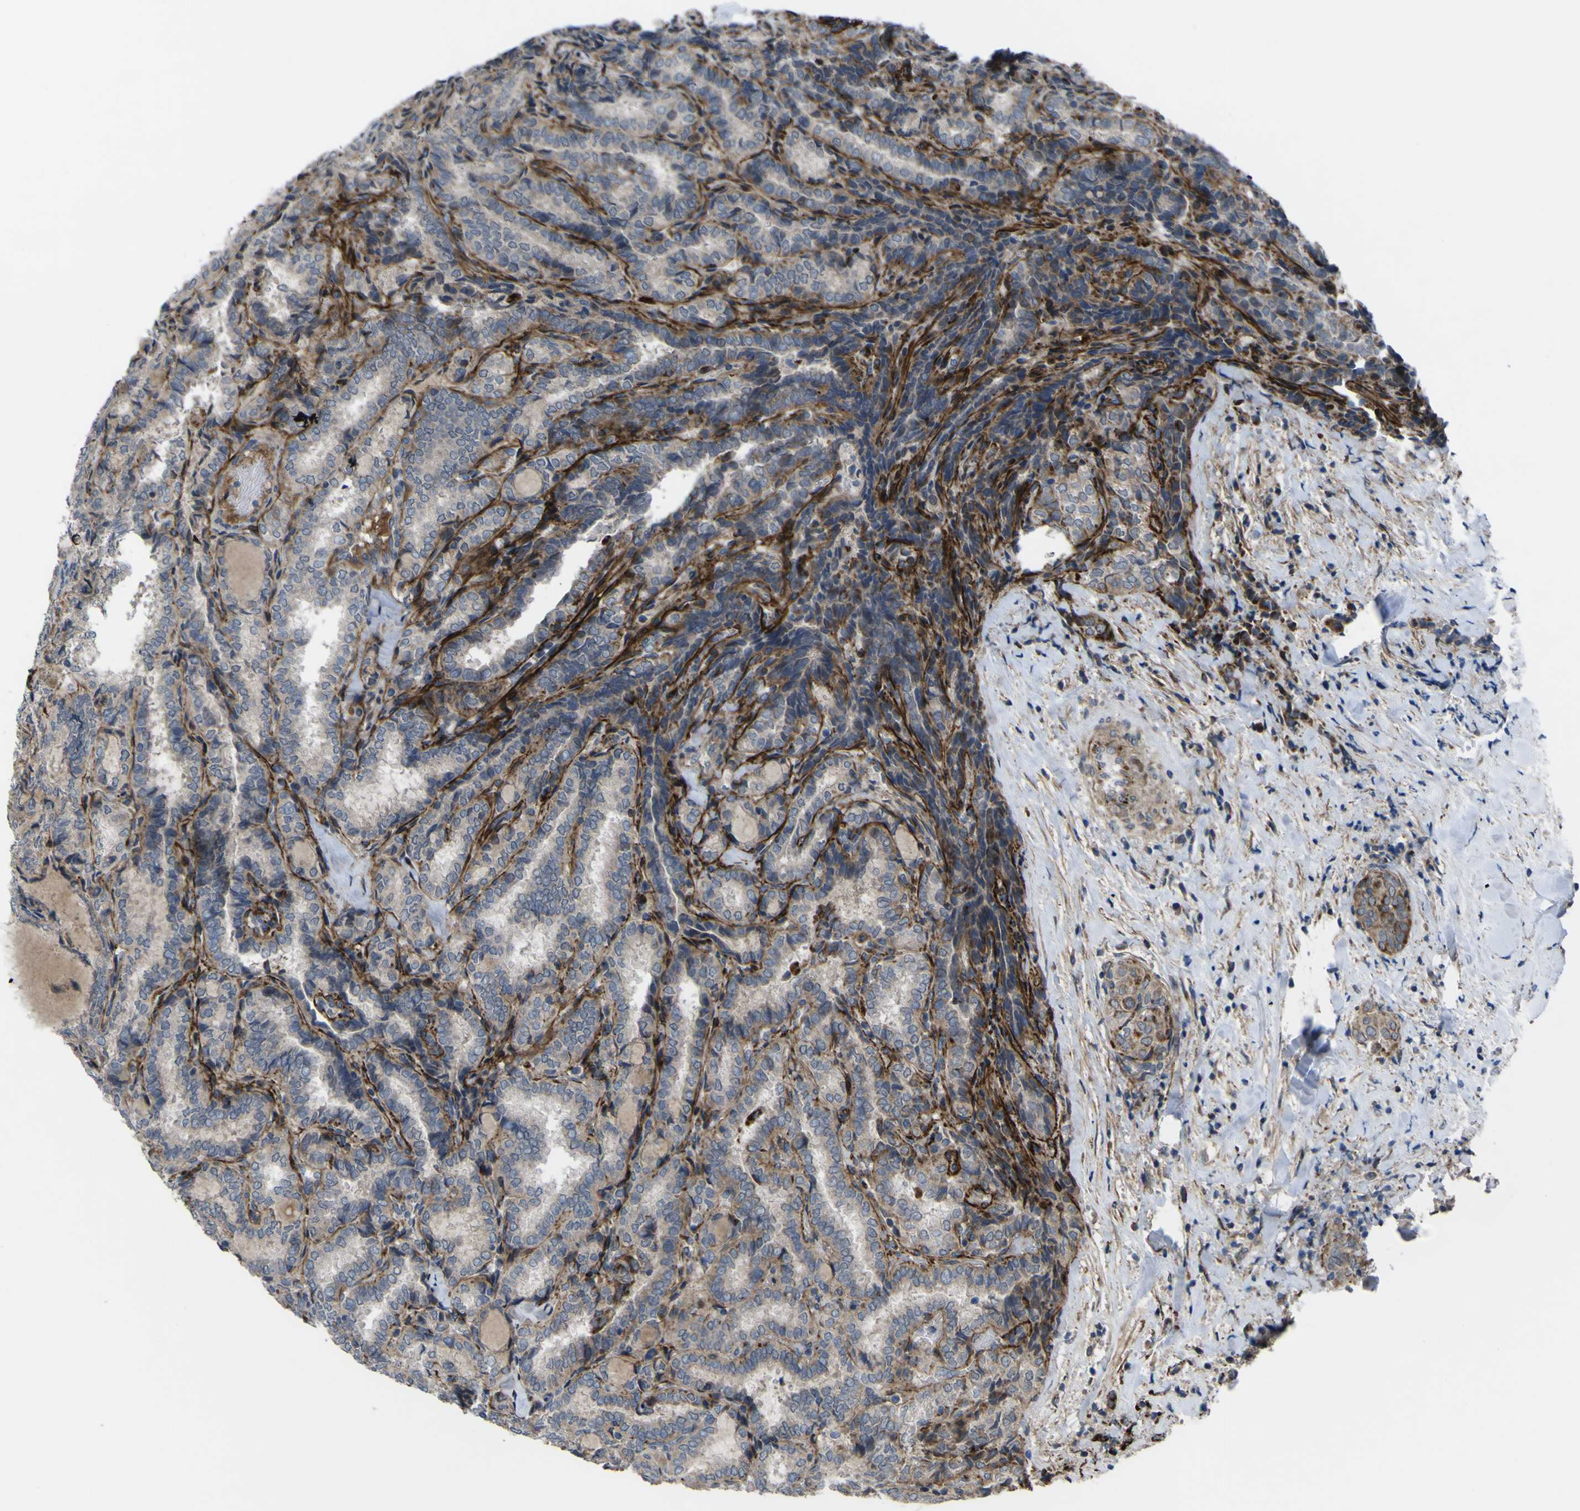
{"staining": {"intensity": "moderate", "quantity": "<25%", "location": "cytoplasmic/membranous"}, "tissue": "thyroid cancer", "cell_type": "Tumor cells", "image_type": "cancer", "snomed": [{"axis": "morphology", "description": "Normal tissue, NOS"}, {"axis": "morphology", "description": "Papillary adenocarcinoma, NOS"}, {"axis": "topography", "description": "Thyroid gland"}], "caption": "An image showing moderate cytoplasmic/membranous staining in approximately <25% of tumor cells in thyroid cancer (papillary adenocarcinoma), as visualized by brown immunohistochemical staining.", "gene": "GPLD1", "patient": {"sex": "female", "age": 30}}